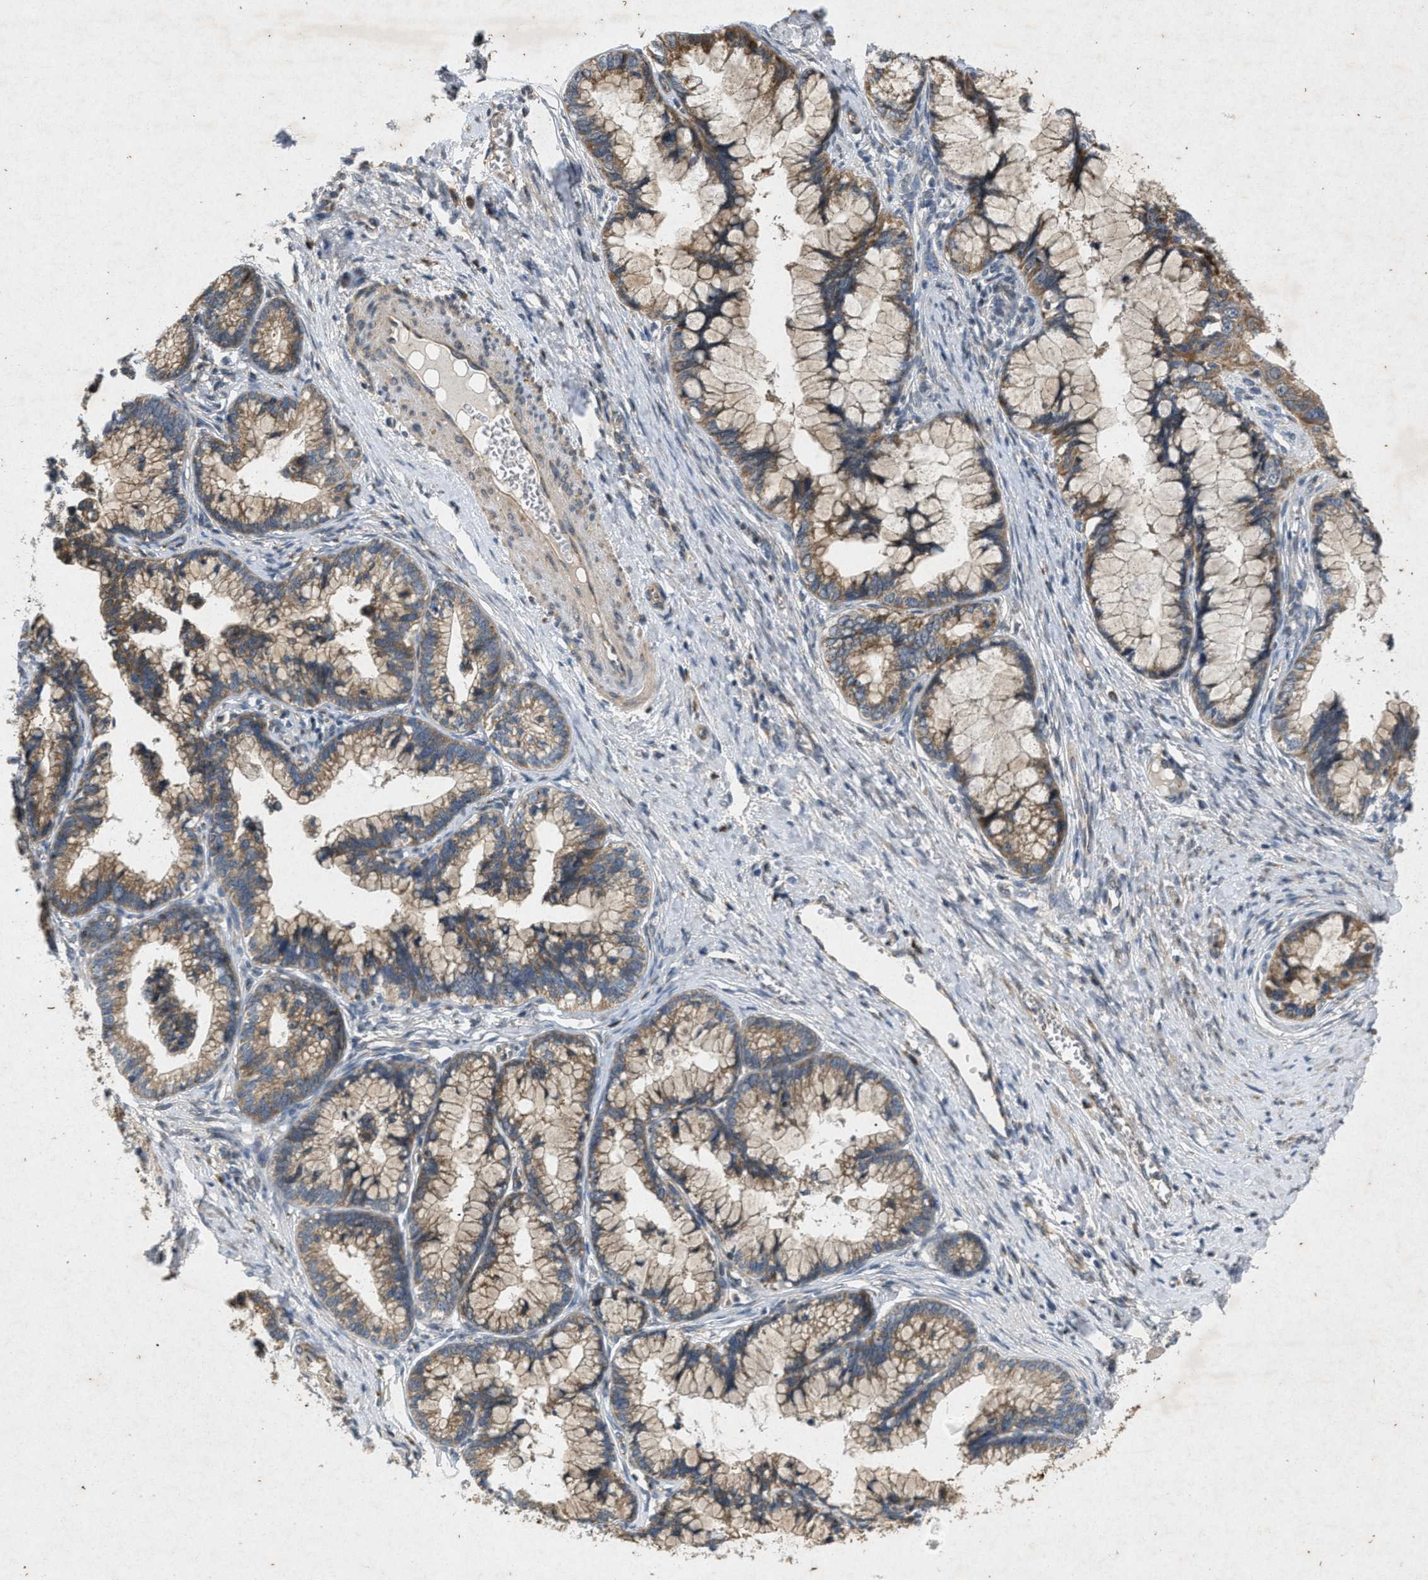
{"staining": {"intensity": "moderate", "quantity": ">75%", "location": "cytoplasmic/membranous"}, "tissue": "cervical cancer", "cell_type": "Tumor cells", "image_type": "cancer", "snomed": [{"axis": "morphology", "description": "Adenocarcinoma, NOS"}, {"axis": "topography", "description": "Cervix"}], "caption": "A micrograph of human adenocarcinoma (cervical) stained for a protein demonstrates moderate cytoplasmic/membranous brown staining in tumor cells. The staining was performed using DAB to visualize the protein expression in brown, while the nuclei were stained in blue with hematoxylin (Magnification: 20x).", "gene": "PRKG2", "patient": {"sex": "female", "age": 44}}